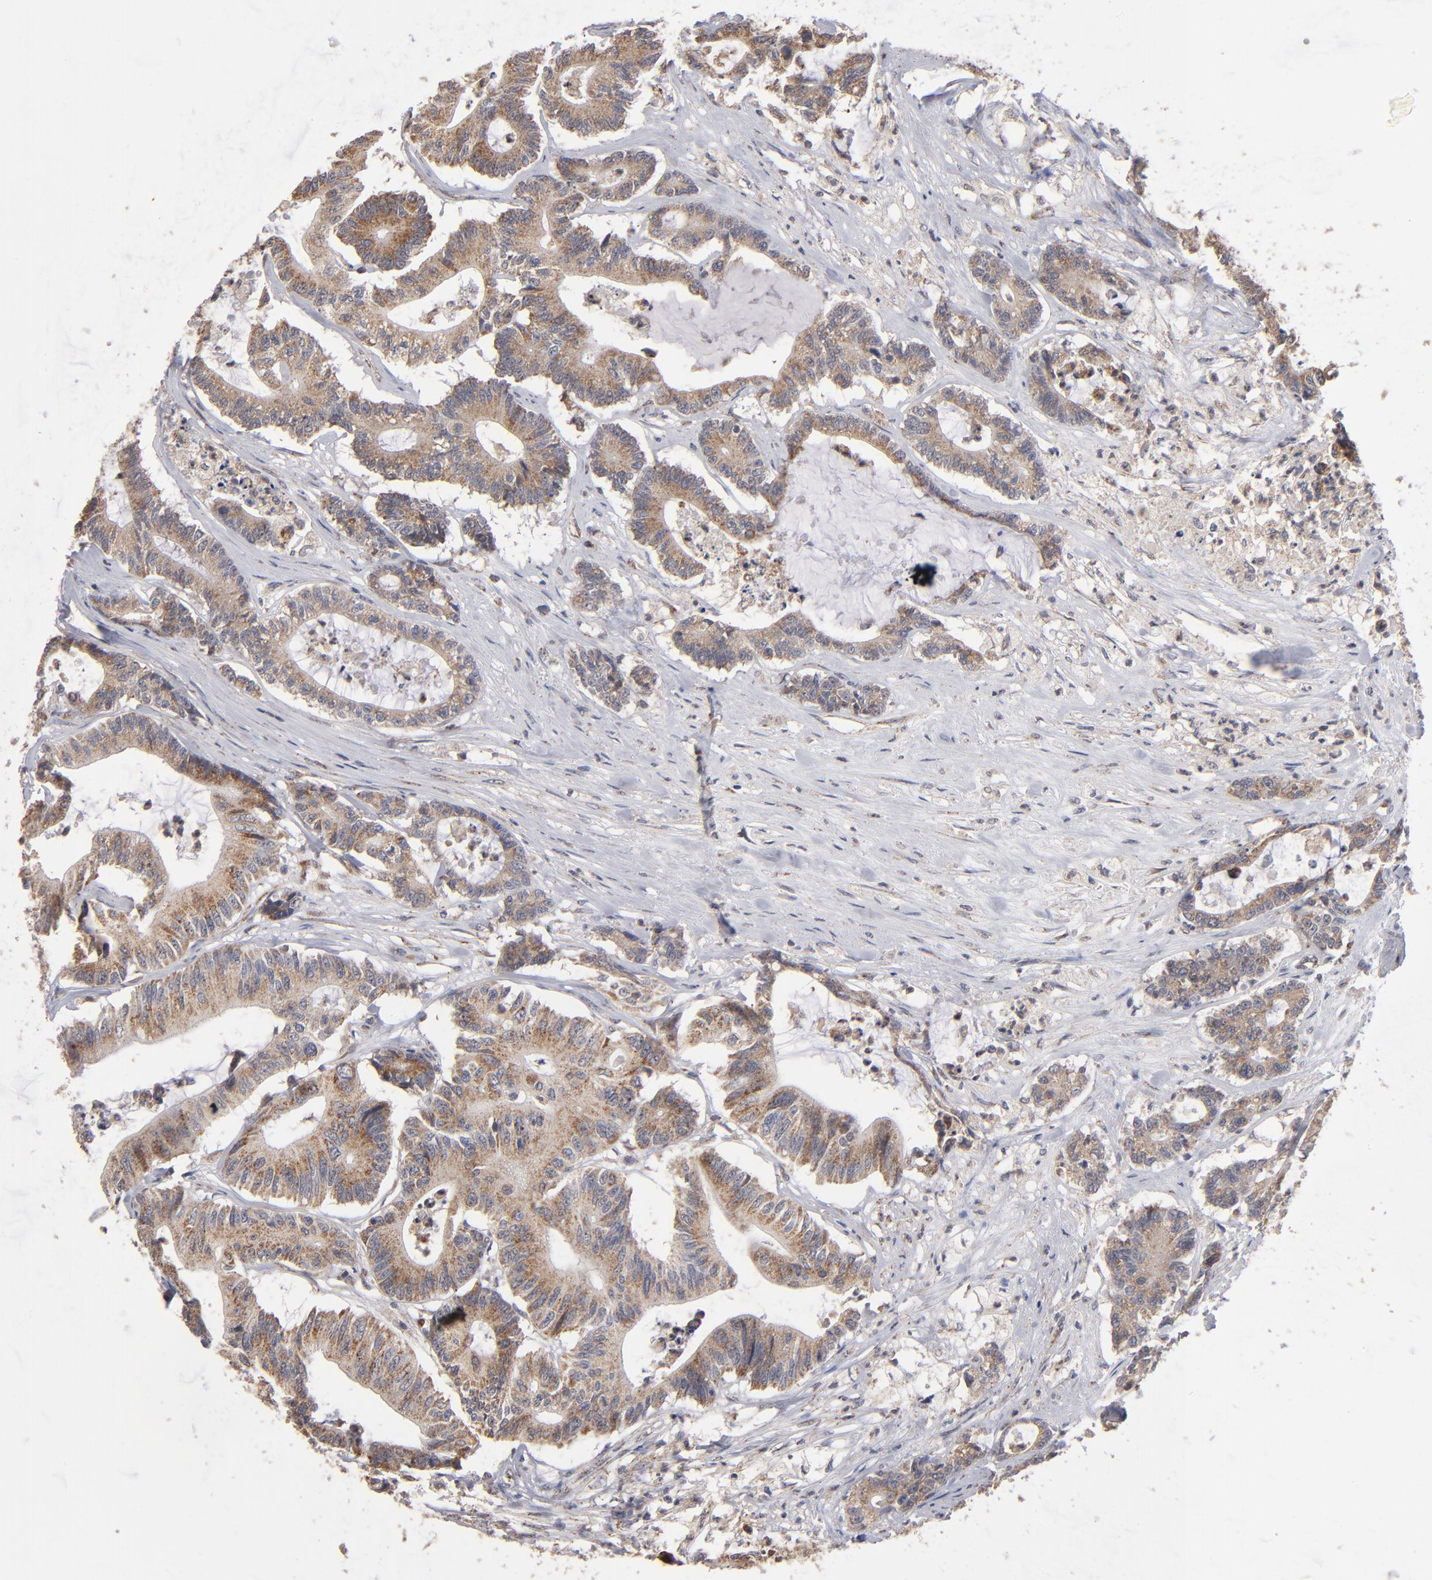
{"staining": {"intensity": "moderate", "quantity": ">75%", "location": "cytoplasmic/membranous"}, "tissue": "colorectal cancer", "cell_type": "Tumor cells", "image_type": "cancer", "snomed": [{"axis": "morphology", "description": "Adenocarcinoma, NOS"}, {"axis": "topography", "description": "Colon"}], "caption": "DAB immunohistochemical staining of human adenocarcinoma (colorectal) exhibits moderate cytoplasmic/membranous protein staining in about >75% of tumor cells.", "gene": "MIPOL1", "patient": {"sex": "female", "age": 84}}